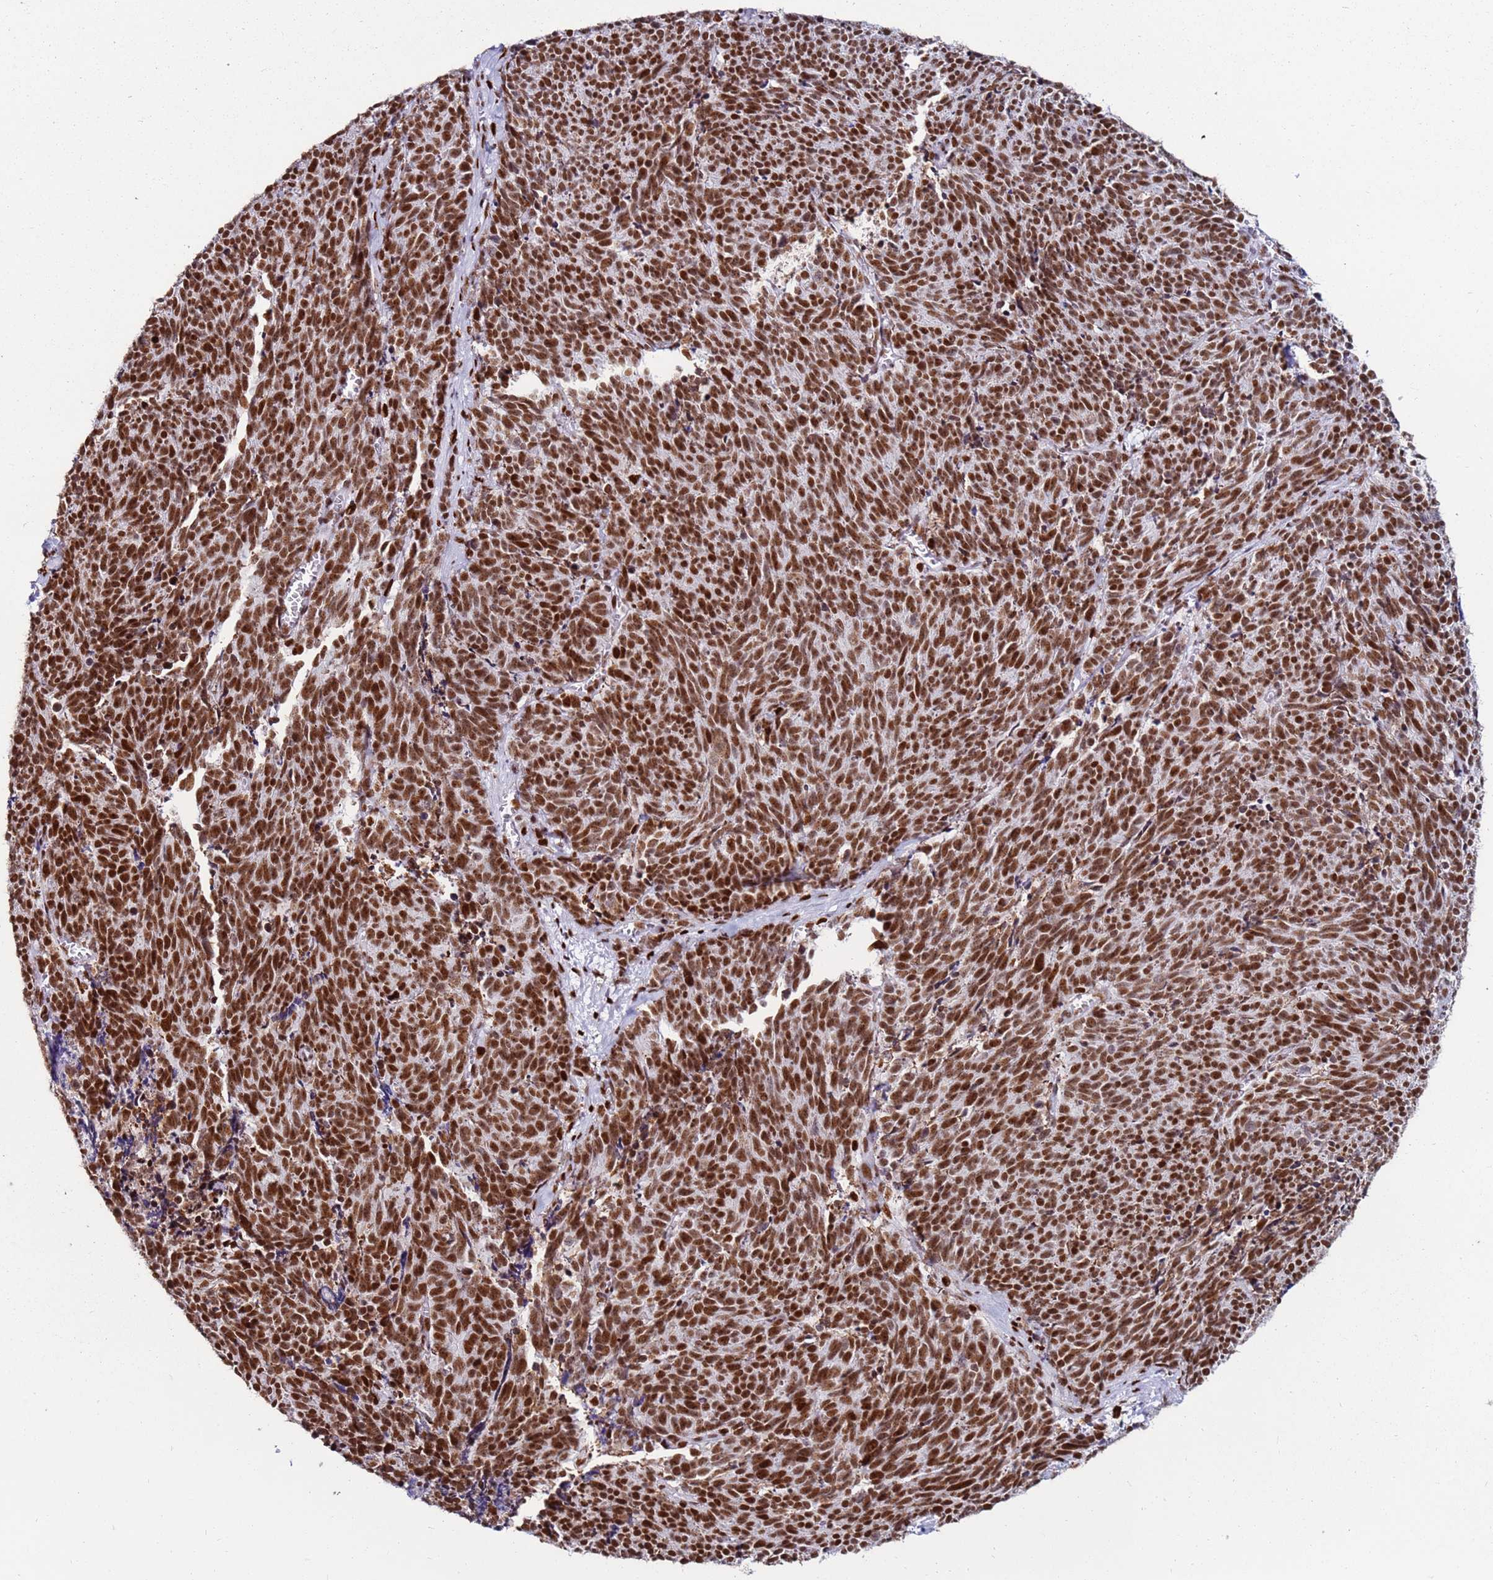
{"staining": {"intensity": "strong", "quantity": ">75%", "location": "nuclear"}, "tissue": "cervical cancer", "cell_type": "Tumor cells", "image_type": "cancer", "snomed": [{"axis": "morphology", "description": "Squamous cell carcinoma, NOS"}, {"axis": "topography", "description": "Cervix"}], "caption": "Protein analysis of cervical cancer (squamous cell carcinoma) tissue reveals strong nuclear positivity in approximately >75% of tumor cells. (DAB (3,3'-diaminobenzidine) = brown stain, brightfield microscopy at high magnification).", "gene": "KPNA4", "patient": {"sex": "female", "age": 29}}